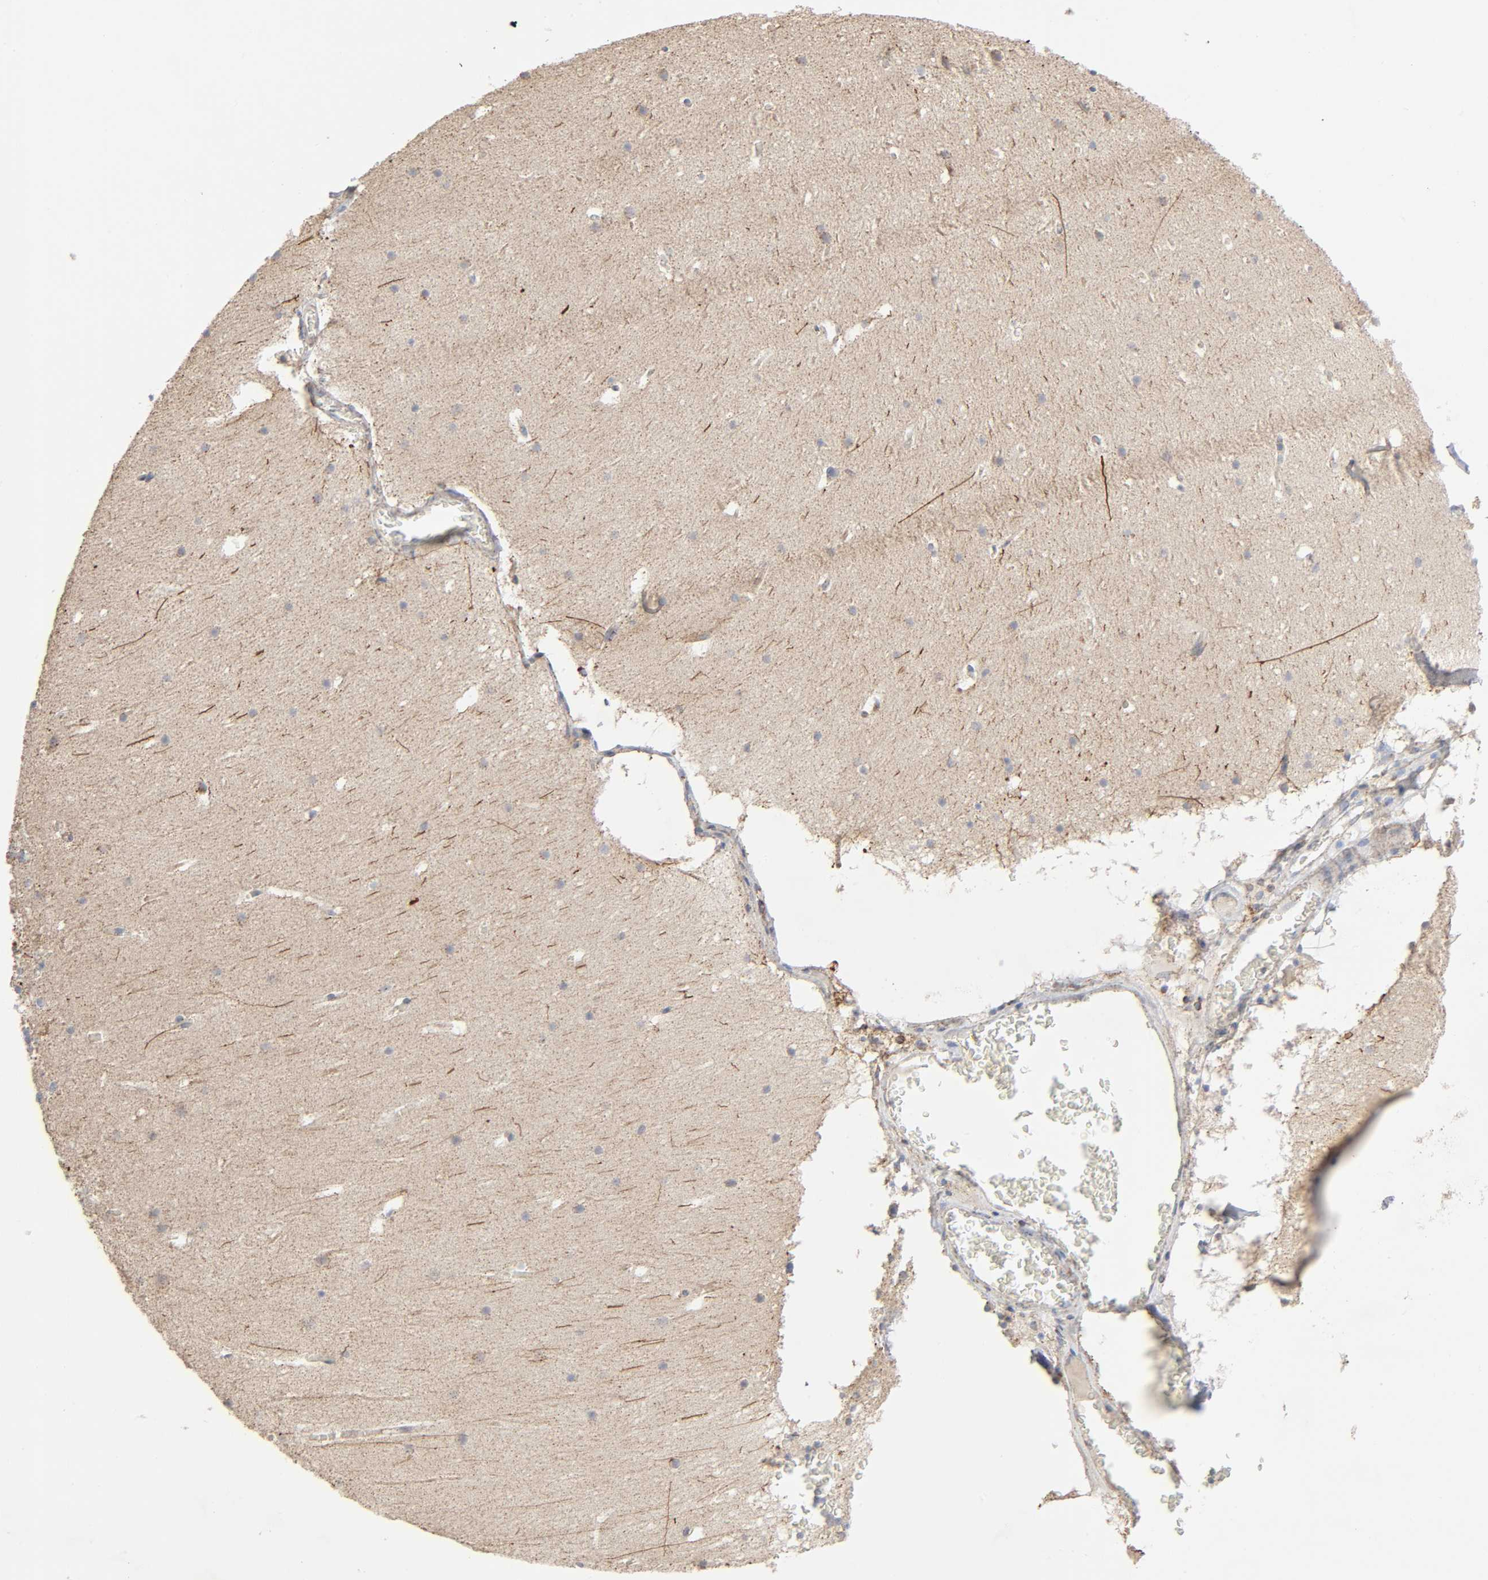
{"staining": {"intensity": "negative", "quantity": "none", "location": "none"}, "tissue": "cerebellum", "cell_type": "Cells in granular layer", "image_type": "normal", "snomed": [{"axis": "morphology", "description": "Normal tissue, NOS"}, {"axis": "topography", "description": "Cerebellum"}], "caption": "Immunohistochemical staining of benign human cerebellum shows no significant expression in cells in granular layer. (Stains: DAB immunohistochemistry (IHC) with hematoxylin counter stain, Microscopy: brightfield microscopy at high magnification).", "gene": "SYT16", "patient": {"sex": "male", "age": 45}}